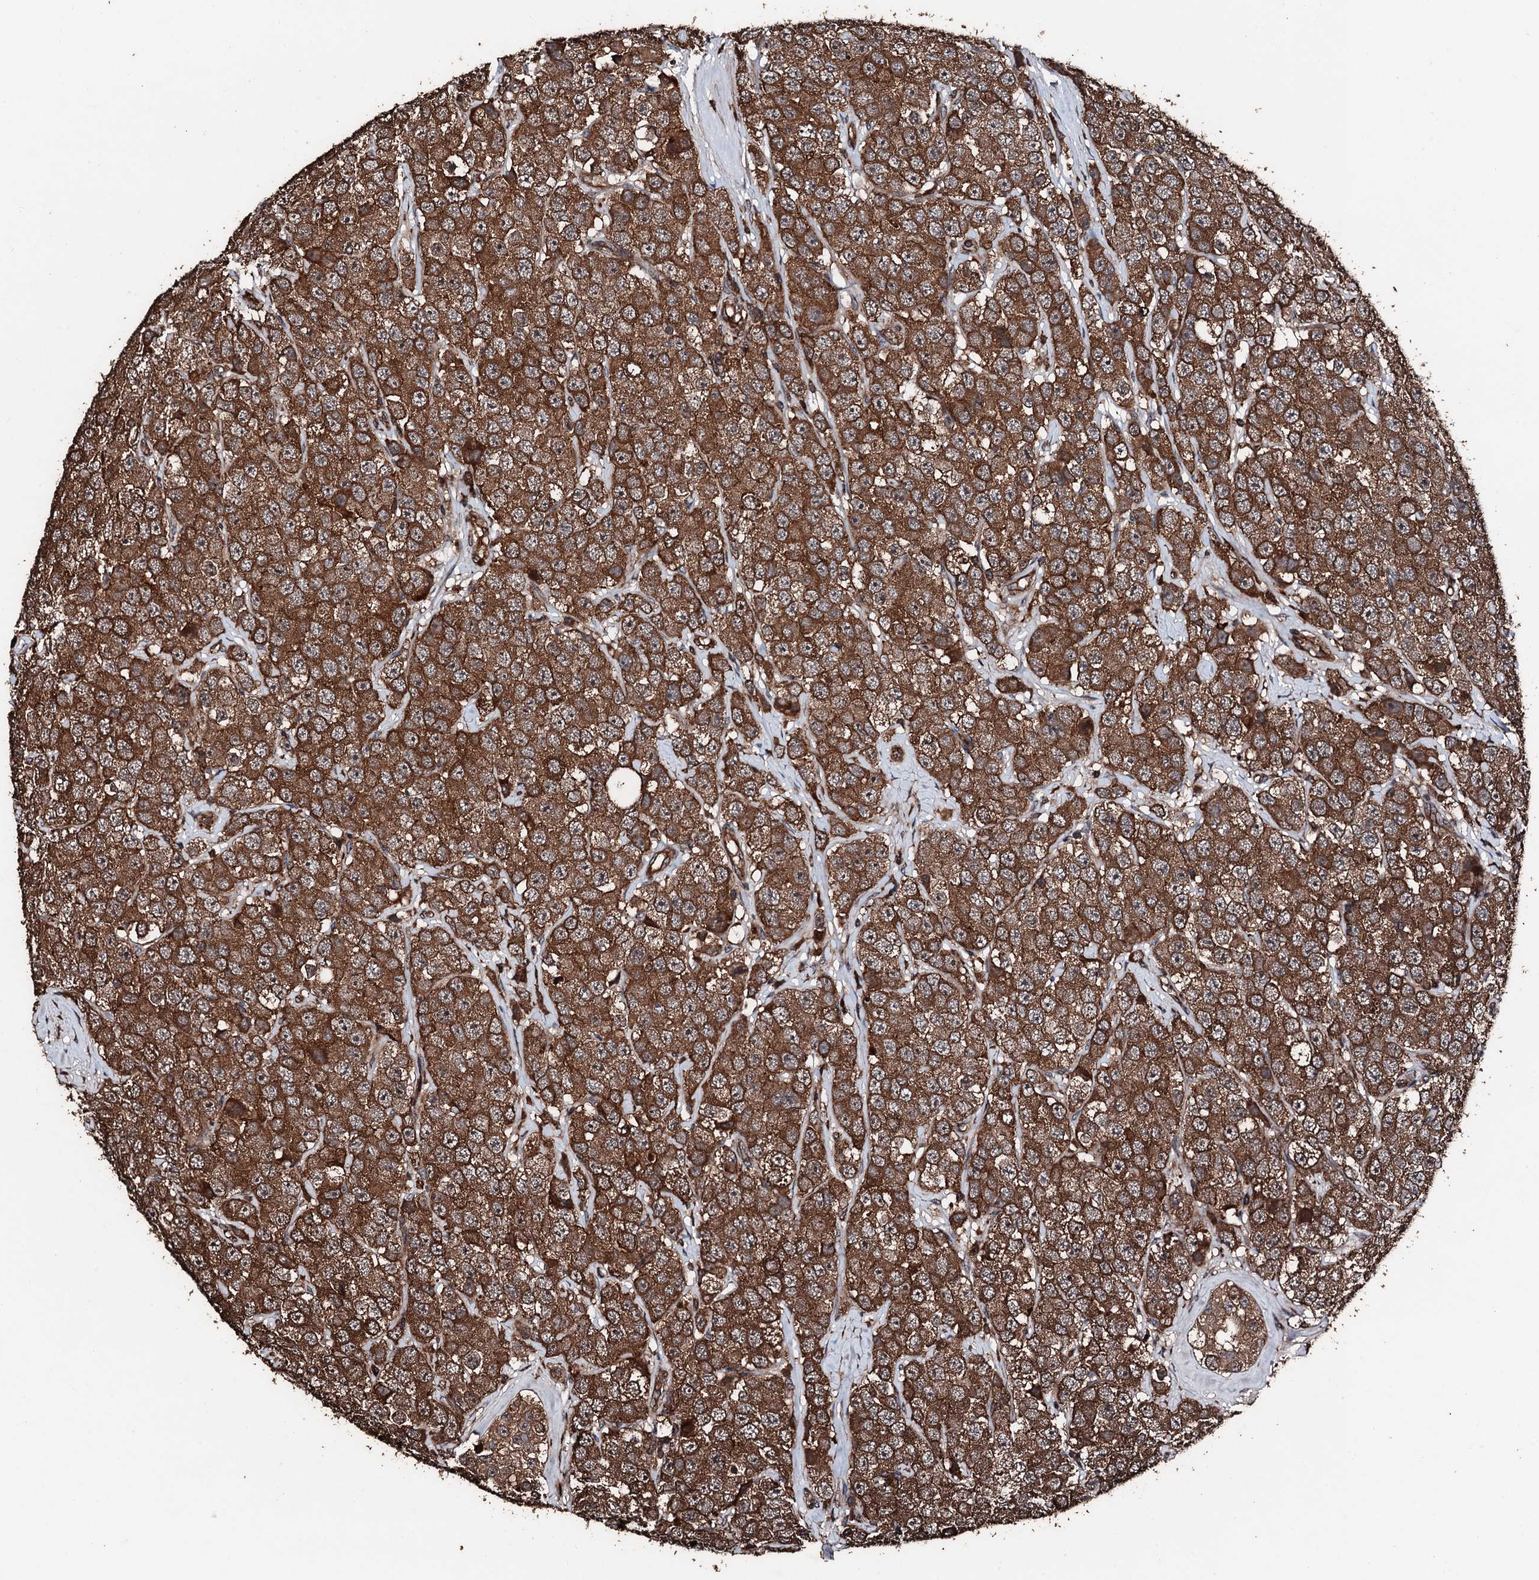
{"staining": {"intensity": "strong", "quantity": ">75%", "location": "cytoplasmic/membranous"}, "tissue": "testis cancer", "cell_type": "Tumor cells", "image_type": "cancer", "snomed": [{"axis": "morphology", "description": "Seminoma, NOS"}, {"axis": "topography", "description": "Testis"}], "caption": "Testis seminoma was stained to show a protein in brown. There is high levels of strong cytoplasmic/membranous positivity in approximately >75% of tumor cells.", "gene": "KIF18A", "patient": {"sex": "male", "age": 28}}